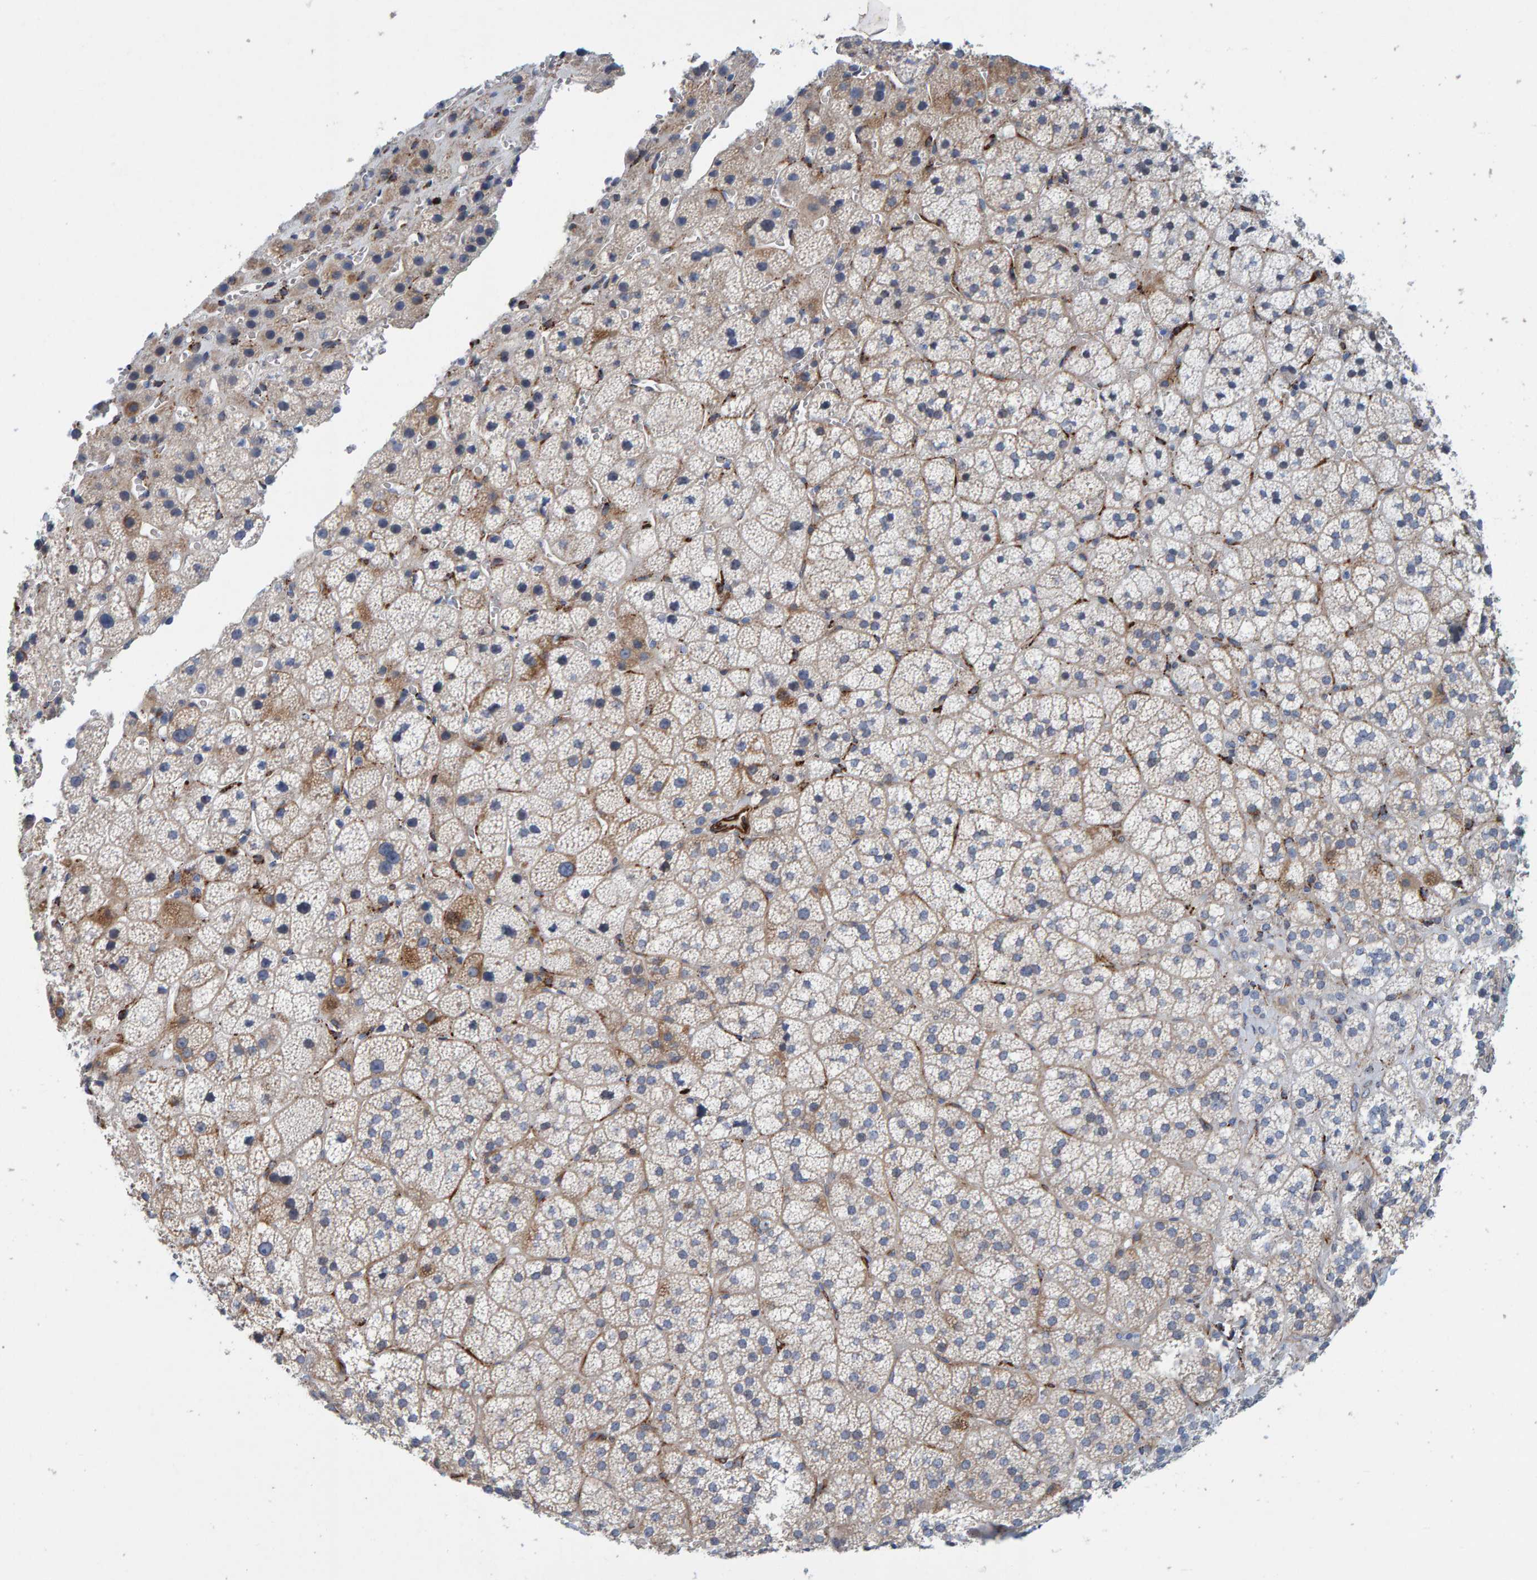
{"staining": {"intensity": "moderate", "quantity": "25%-75%", "location": "cytoplasmic/membranous"}, "tissue": "adrenal gland", "cell_type": "Glandular cells", "image_type": "normal", "snomed": [{"axis": "morphology", "description": "Normal tissue, NOS"}, {"axis": "topography", "description": "Adrenal gland"}], "caption": "Immunohistochemical staining of normal adrenal gland exhibits moderate cytoplasmic/membranous protein expression in about 25%-75% of glandular cells.", "gene": "MMP16", "patient": {"sex": "female", "age": 44}}